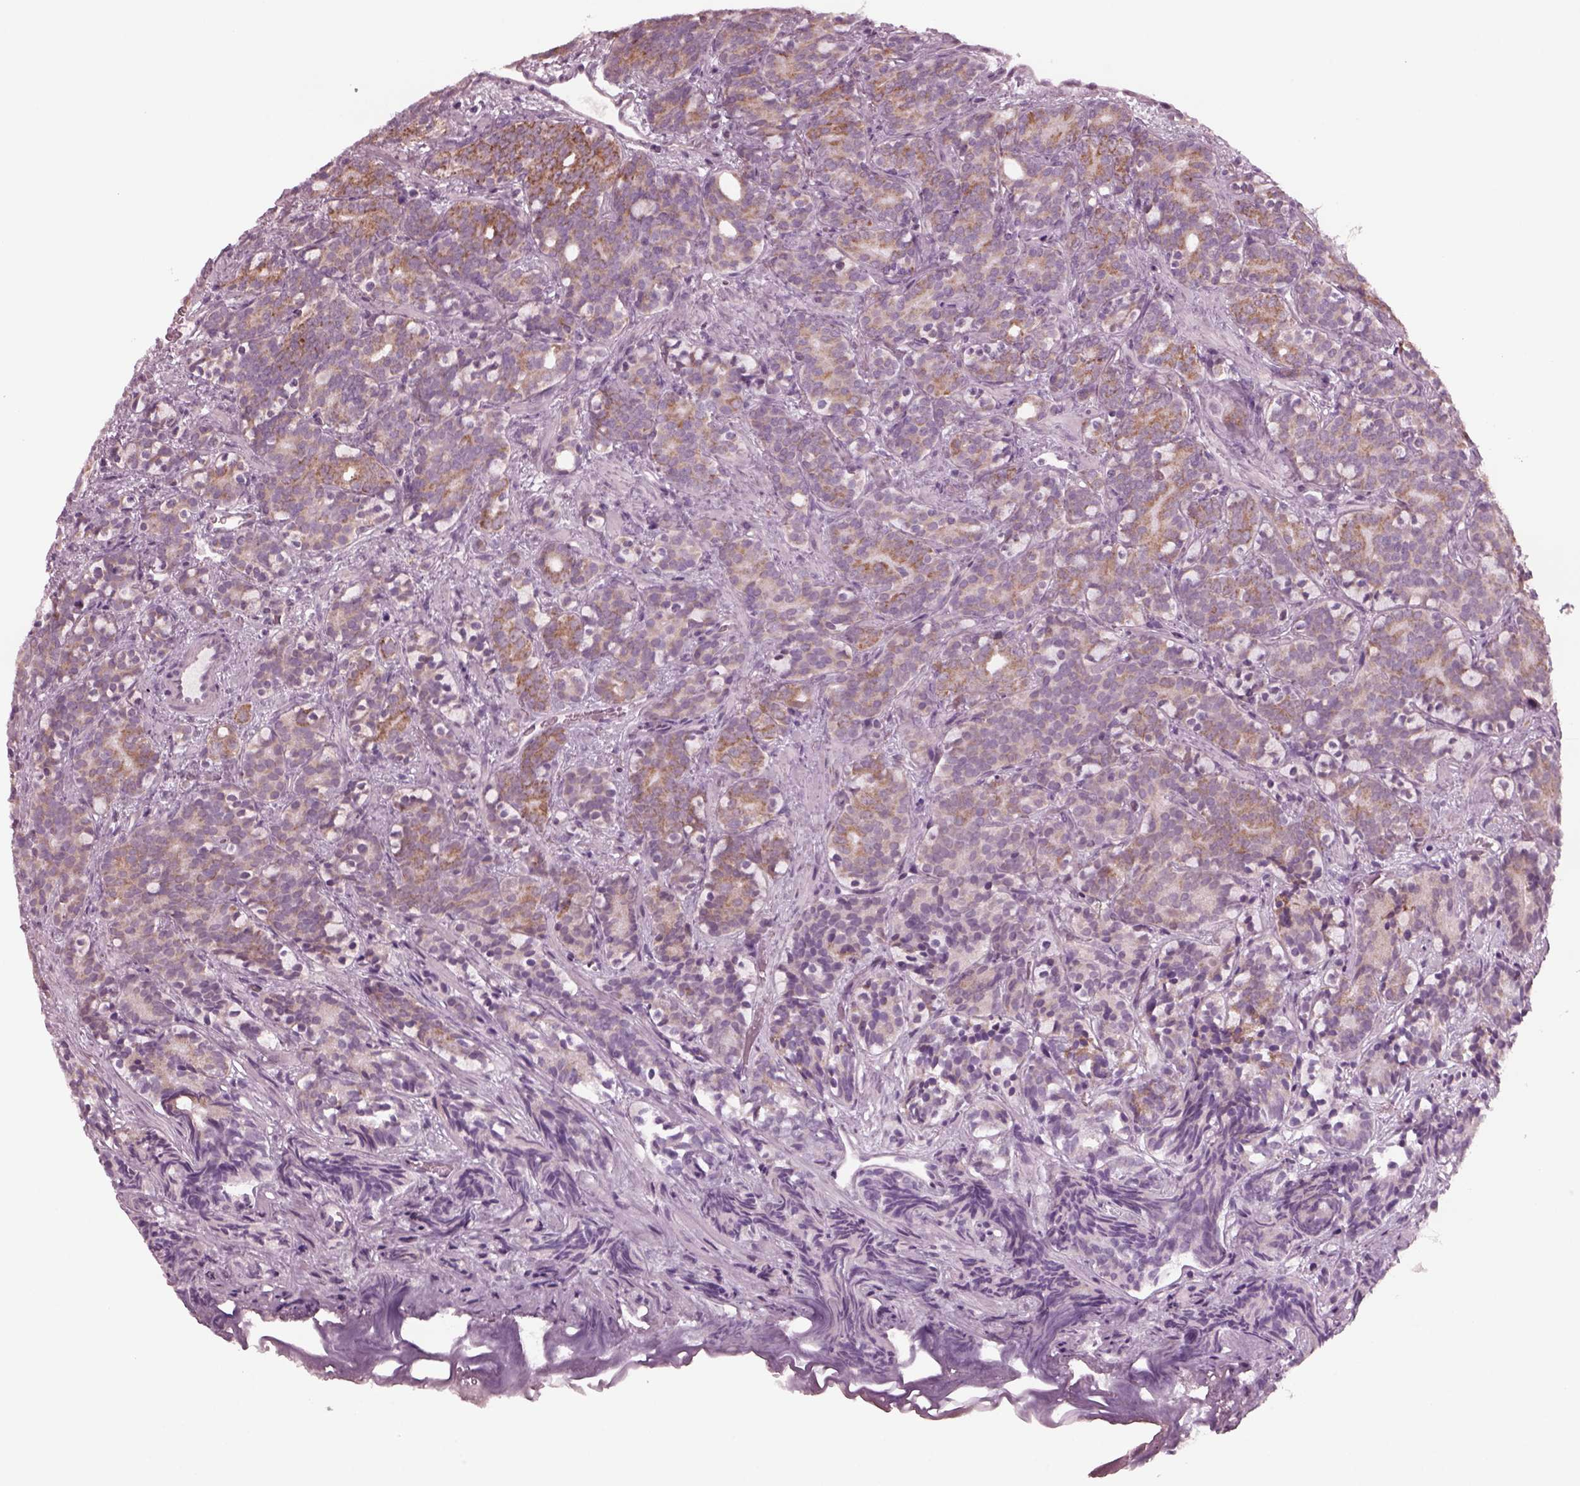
{"staining": {"intensity": "moderate", "quantity": "<25%", "location": "cytoplasmic/membranous"}, "tissue": "prostate cancer", "cell_type": "Tumor cells", "image_type": "cancer", "snomed": [{"axis": "morphology", "description": "Adenocarcinoma, High grade"}, {"axis": "topography", "description": "Prostate"}], "caption": "This is a histology image of immunohistochemistry (IHC) staining of prostate cancer, which shows moderate staining in the cytoplasmic/membranous of tumor cells.", "gene": "CELSR3", "patient": {"sex": "male", "age": 84}}